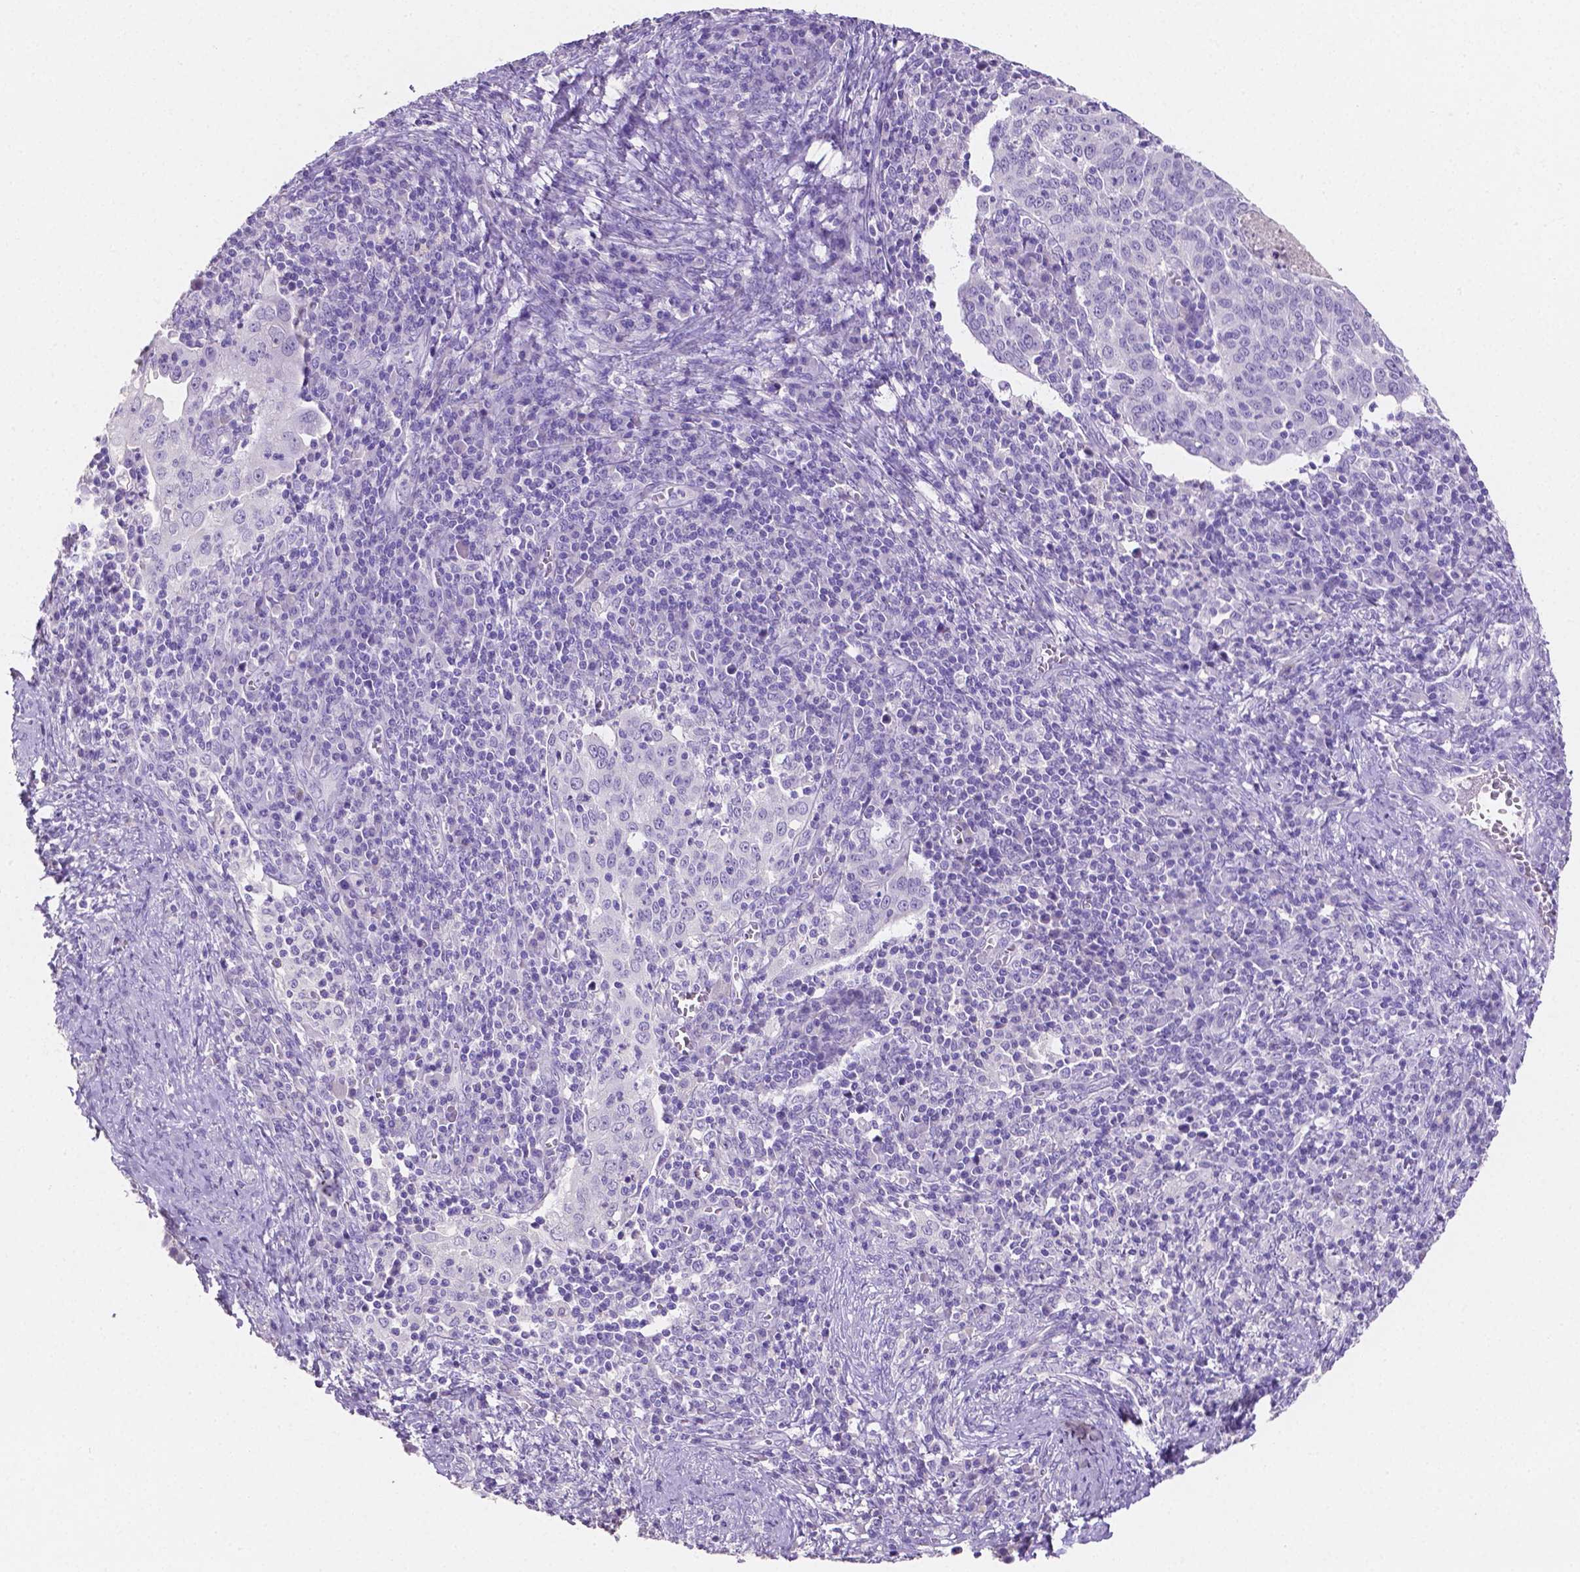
{"staining": {"intensity": "negative", "quantity": "none", "location": "none"}, "tissue": "cervical cancer", "cell_type": "Tumor cells", "image_type": "cancer", "snomed": [{"axis": "morphology", "description": "Squamous cell carcinoma, NOS"}, {"axis": "topography", "description": "Cervix"}], "caption": "This is an IHC micrograph of human cervical cancer (squamous cell carcinoma). There is no staining in tumor cells.", "gene": "SLC22A2", "patient": {"sex": "female", "age": 39}}